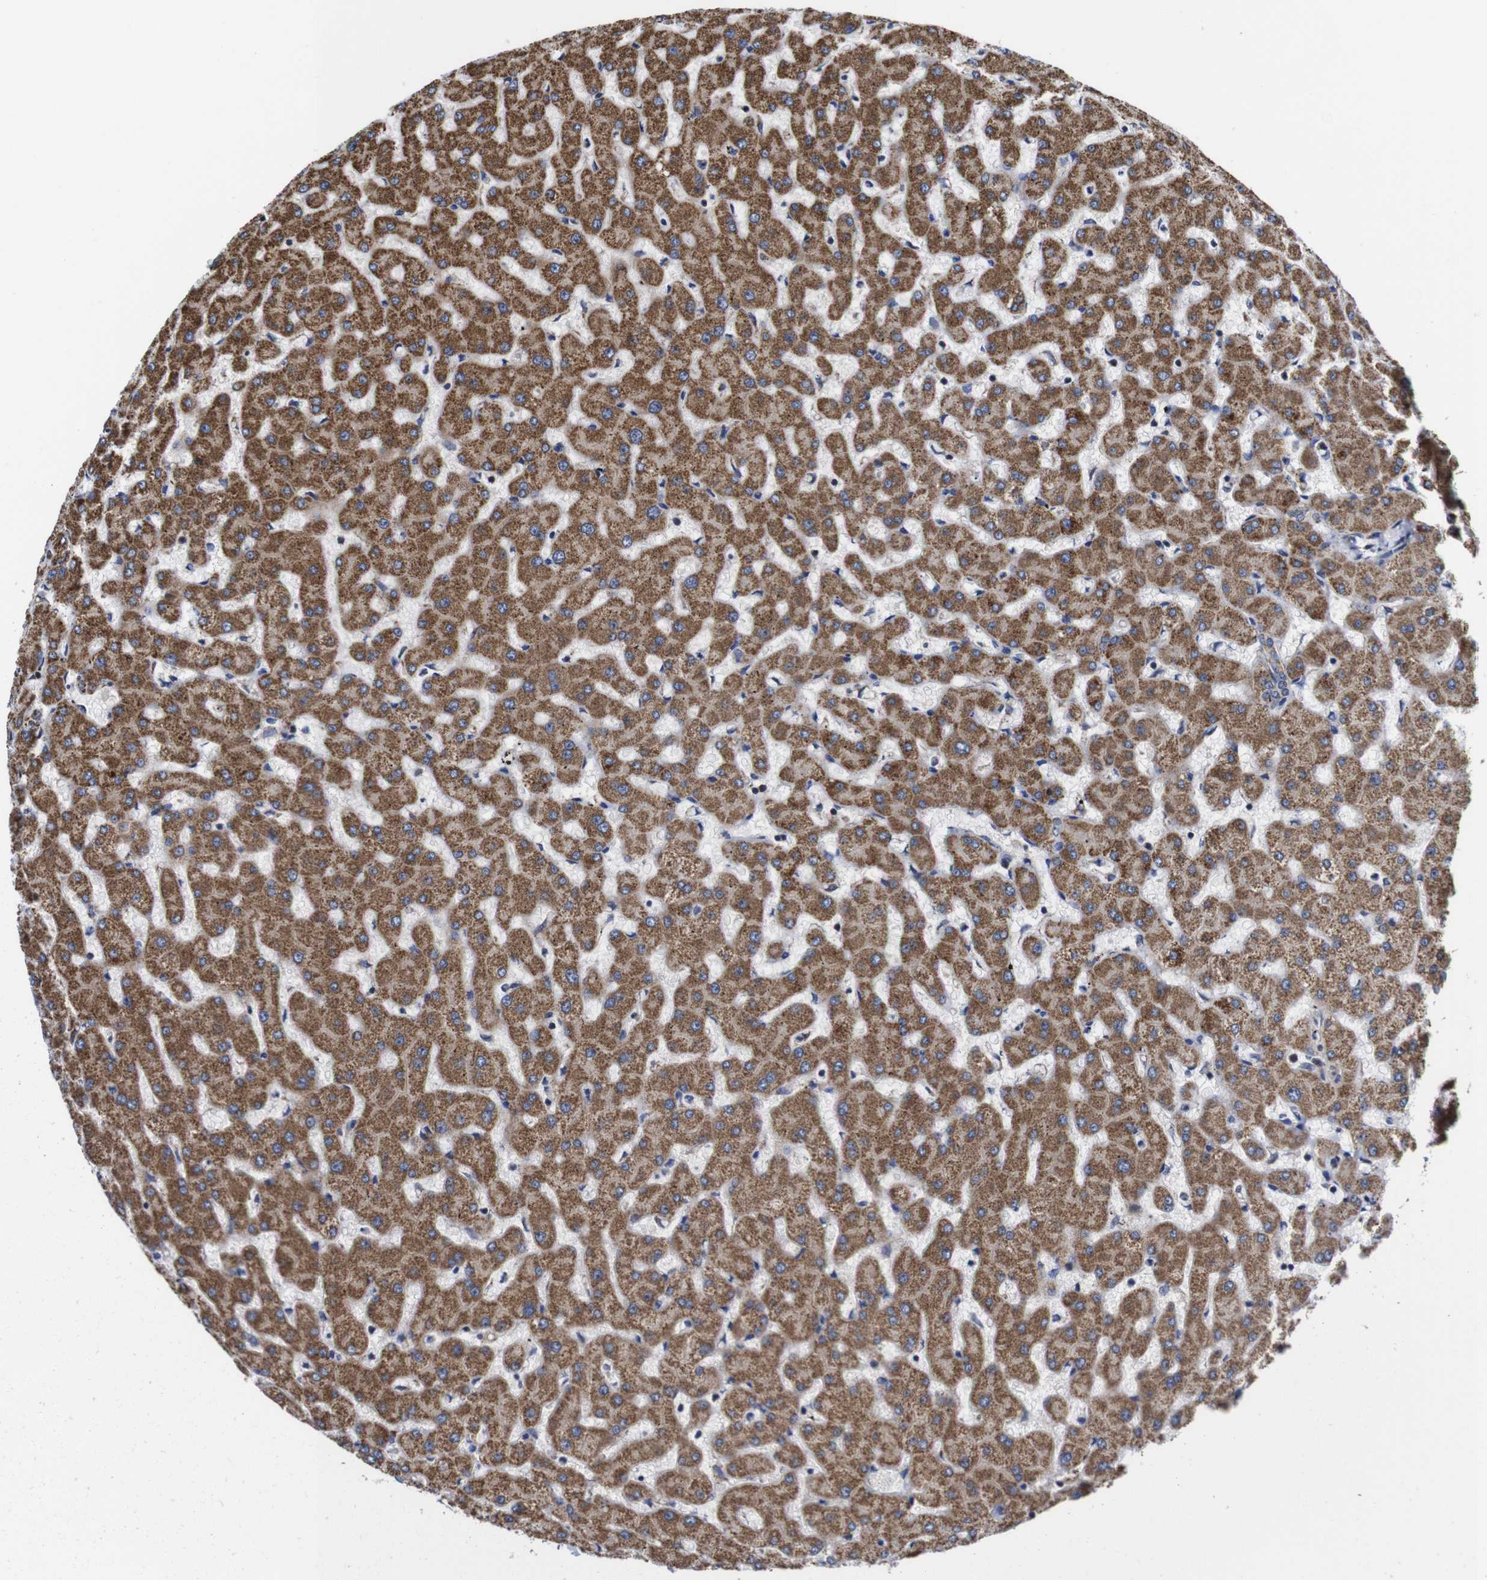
{"staining": {"intensity": "moderate", "quantity": ">75%", "location": "cytoplasmic/membranous"}, "tissue": "liver", "cell_type": "Cholangiocytes", "image_type": "normal", "snomed": [{"axis": "morphology", "description": "Normal tissue, NOS"}, {"axis": "topography", "description": "Liver"}], "caption": "A high-resolution image shows immunohistochemistry (IHC) staining of normal liver, which shows moderate cytoplasmic/membranous staining in about >75% of cholangiocytes. (brown staining indicates protein expression, while blue staining denotes nuclei).", "gene": "C17orf80", "patient": {"sex": "female", "age": 63}}